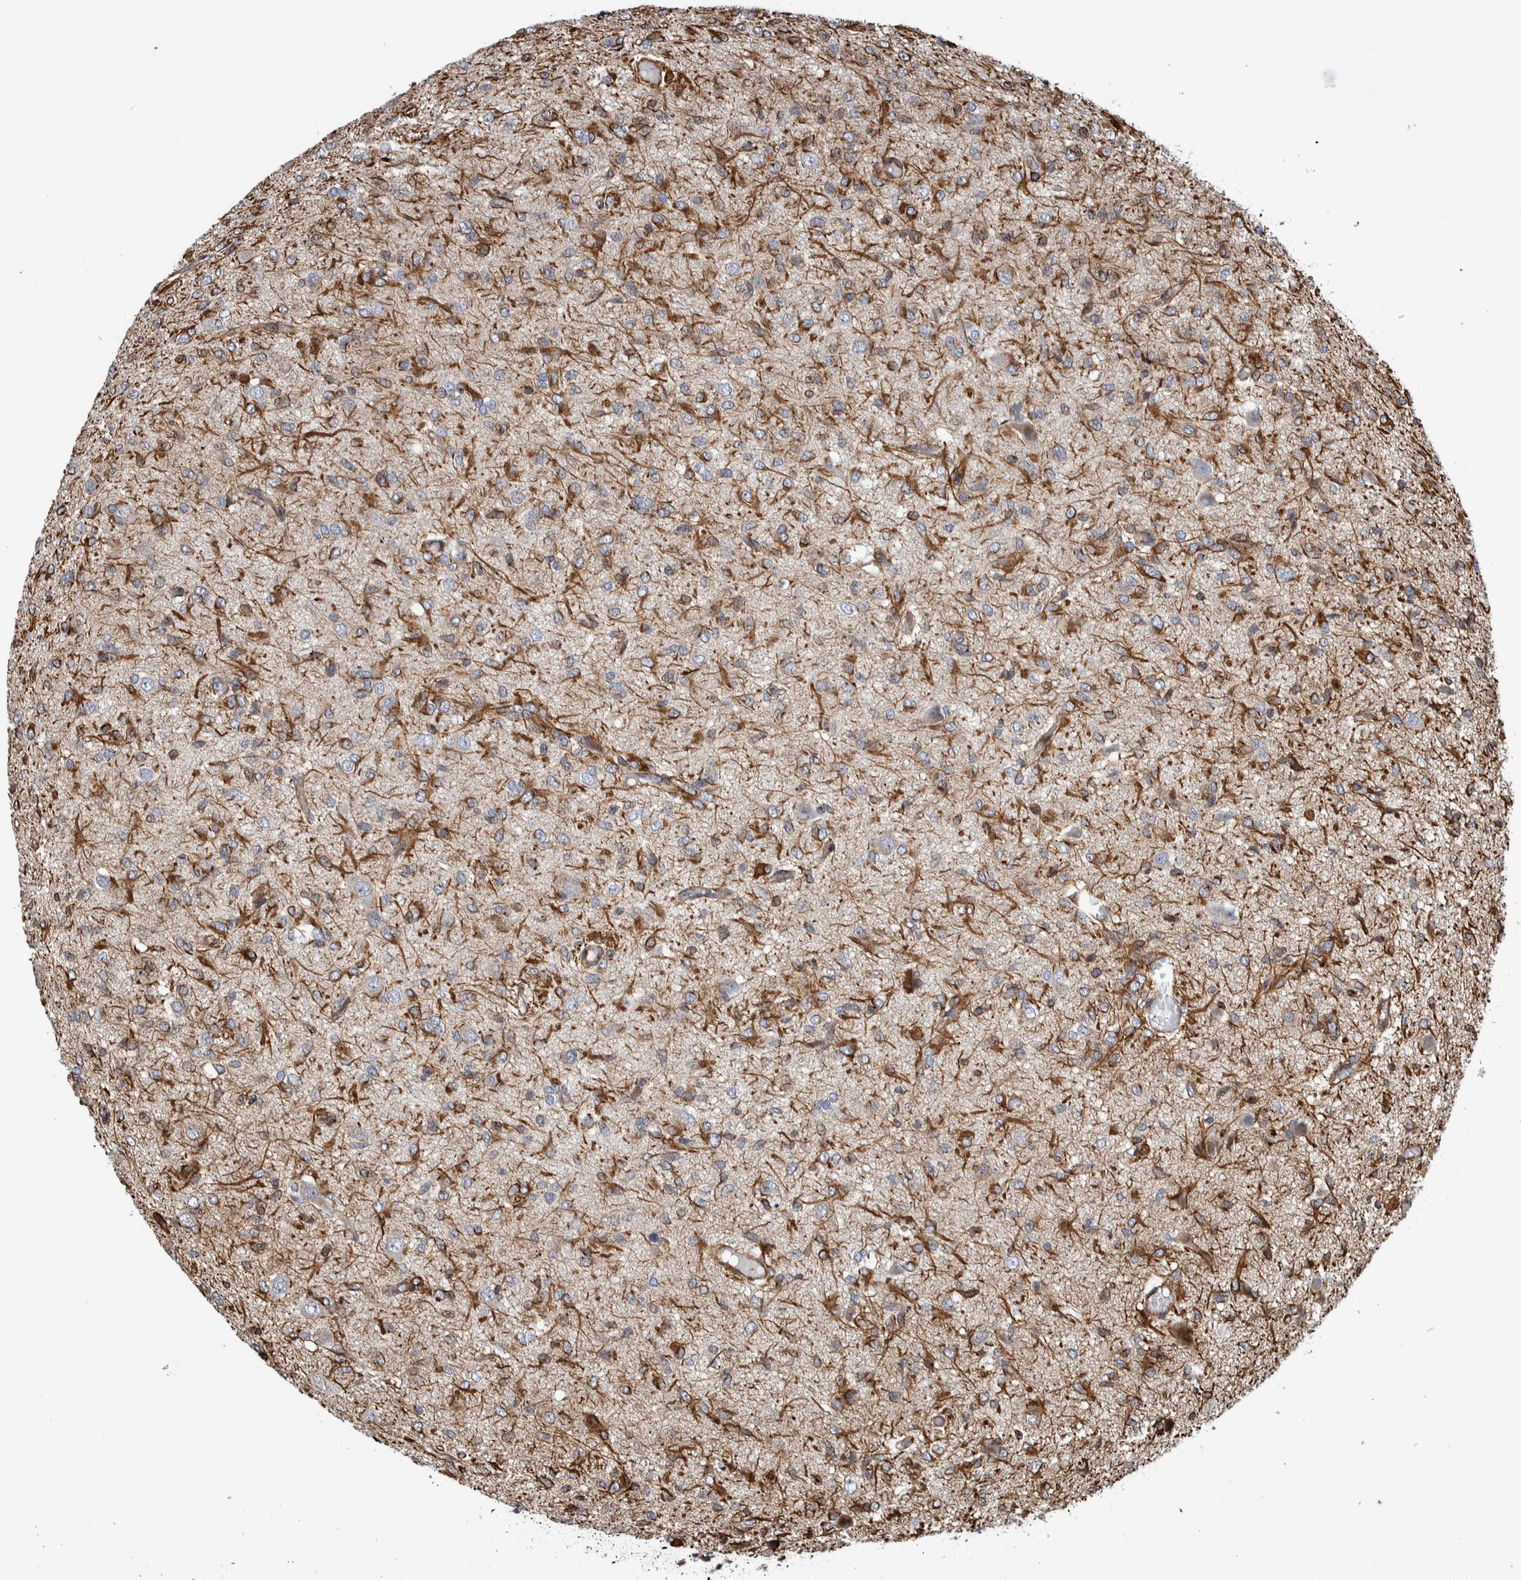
{"staining": {"intensity": "moderate", "quantity": "25%-75%", "location": "cytoplasmic/membranous"}, "tissue": "glioma", "cell_type": "Tumor cells", "image_type": "cancer", "snomed": [{"axis": "morphology", "description": "Glioma, malignant, High grade"}, {"axis": "topography", "description": "Brain"}], "caption": "Glioma stained with immunohistochemistry reveals moderate cytoplasmic/membranous staining in approximately 25%-75% of tumor cells.", "gene": "CCDC57", "patient": {"sex": "female", "age": 59}}